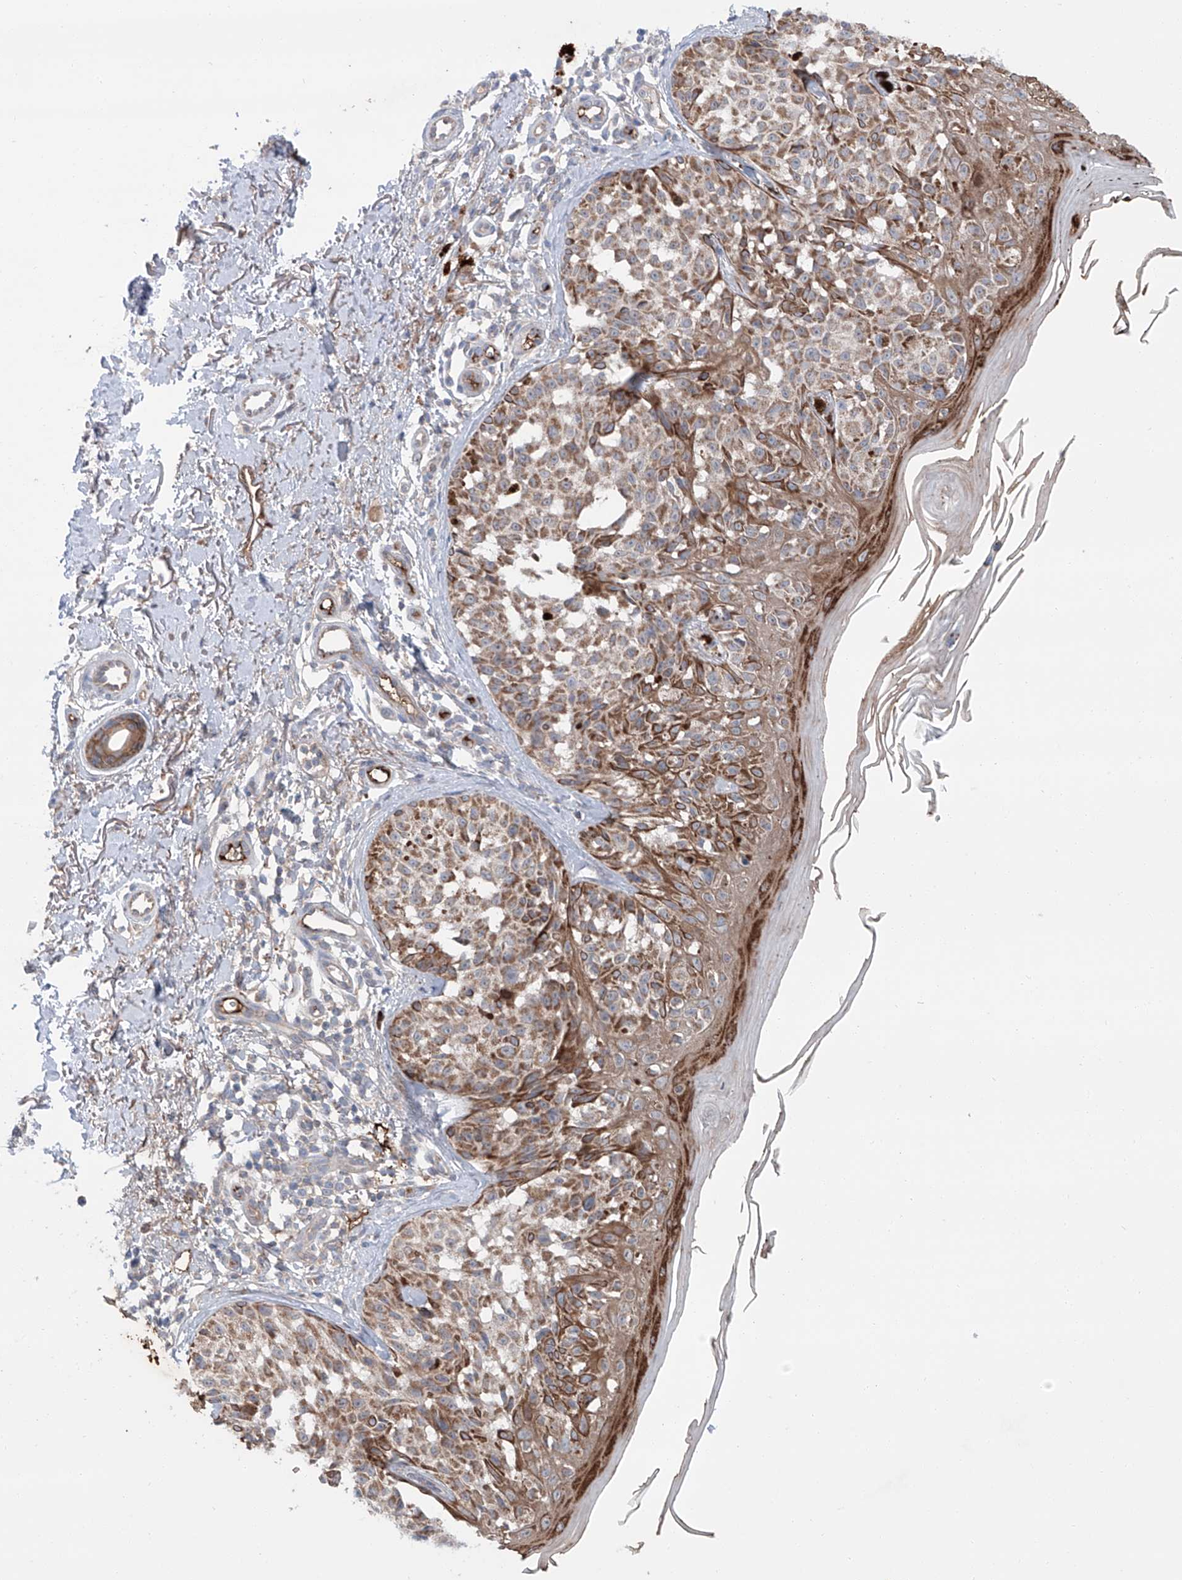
{"staining": {"intensity": "moderate", "quantity": ">75%", "location": "cytoplasmic/membranous"}, "tissue": "melanoma", "cell_type": "Tumor cells", "image_type": "cancer", "snomed": [{"axis": "morphology", "description": "Malignant melanoma, NOS"}, {"axis": "topography", "description": "Skin"}], "caption": "Immunohistochemical staining of melanoma displays medium levels of moderate cytoplasmic/membranous protein expression in approximately >75% of tumor cells.", "gene": "SIX4", "patient": {"sex": "female", "age": 50}}